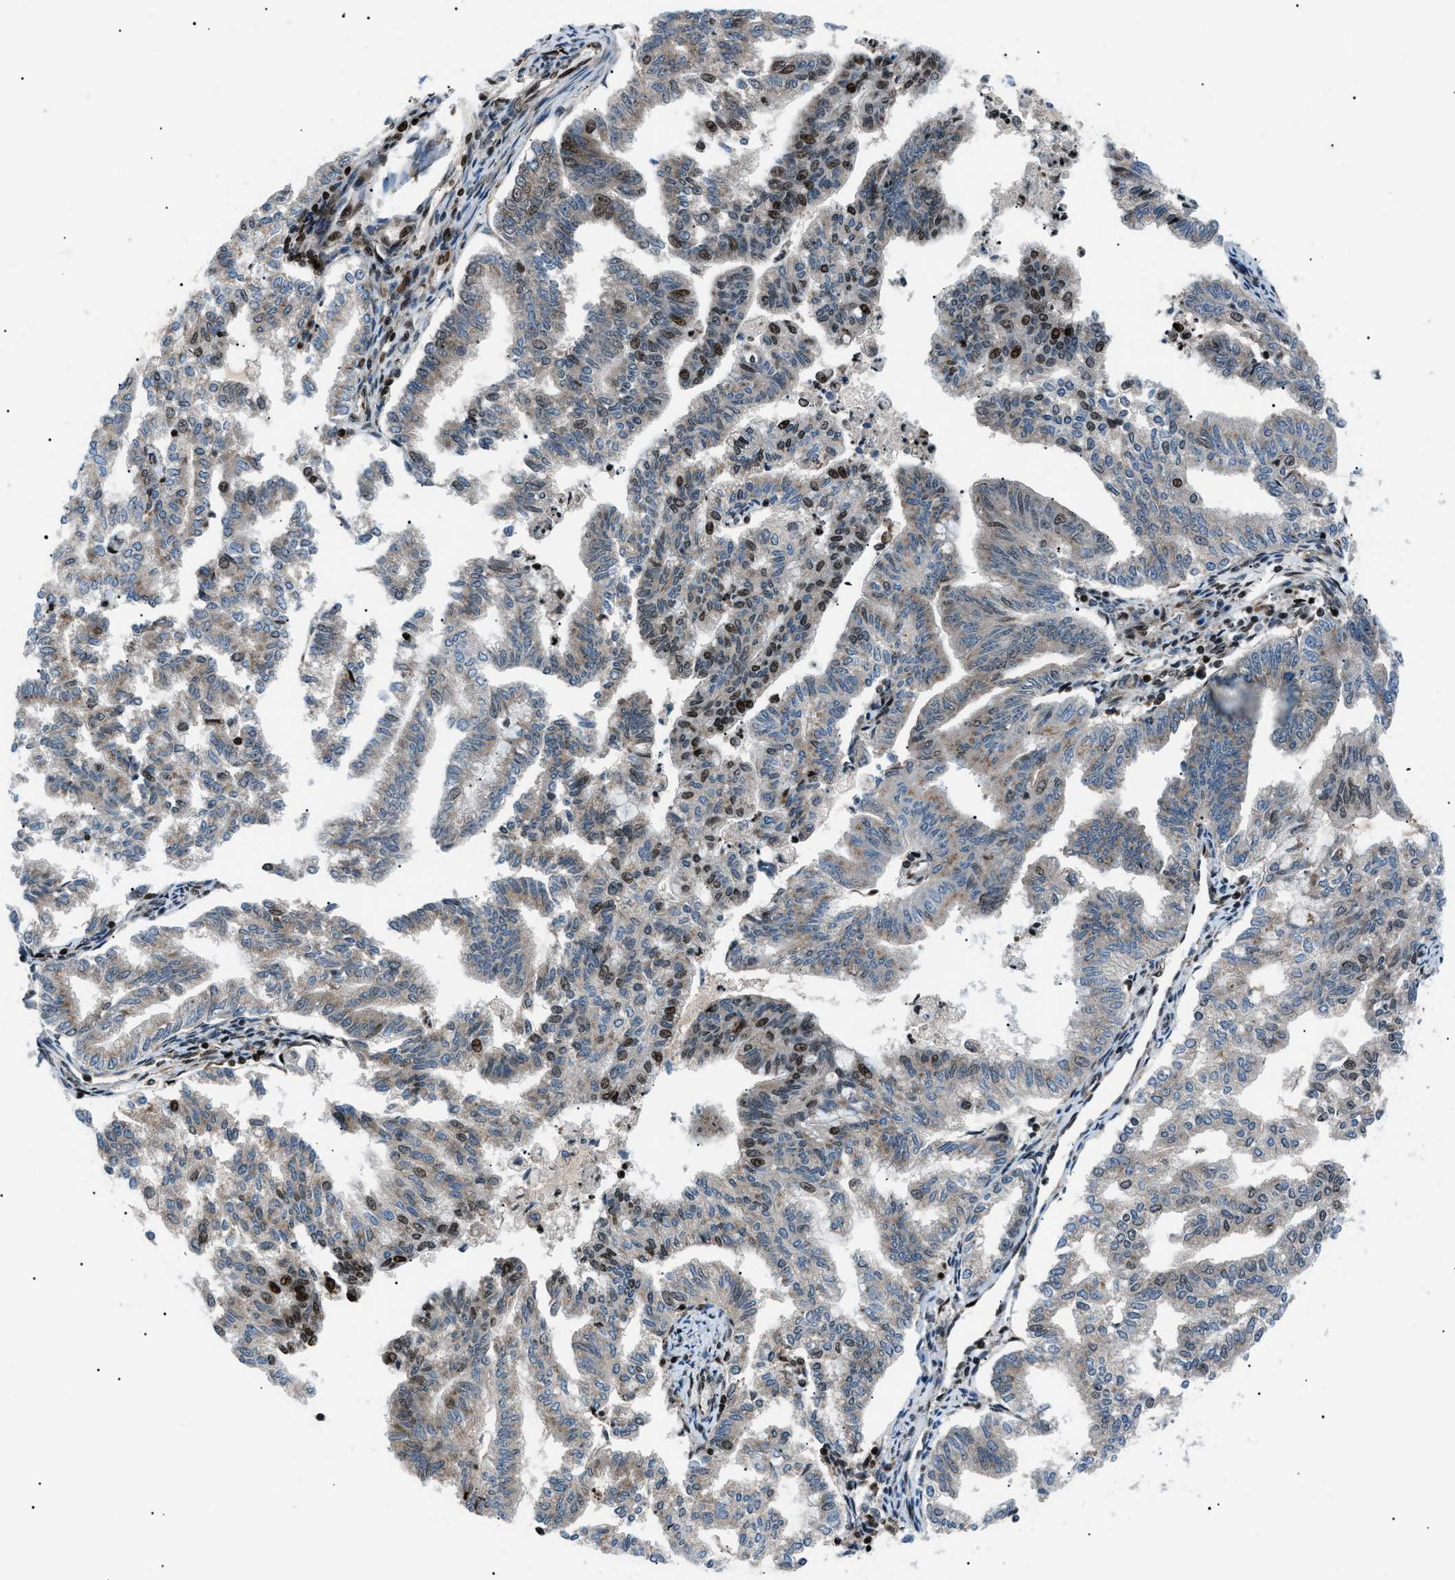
{"staining": {"intensity": "moderate", "quantity": "<25%", "location": "nuclear"}, "tissue": "endometrial cancer", "cell_type": "Tumor cells", "image_type": "cancer", "snomed": [{"axis": "morphology", "description": "Adenocarcinoma, NOS"}, {"axis": "topography", "description": "Endometrium"}], "caption": "Moderate nuclear protein staining is present in approximately <25% of tumor cells in adenocarcinoma (endometrial). (IHC, brightfield microscopy, high magnification).", "gene": "PRKX", "patient": {"sex": "female", "age": 79}}